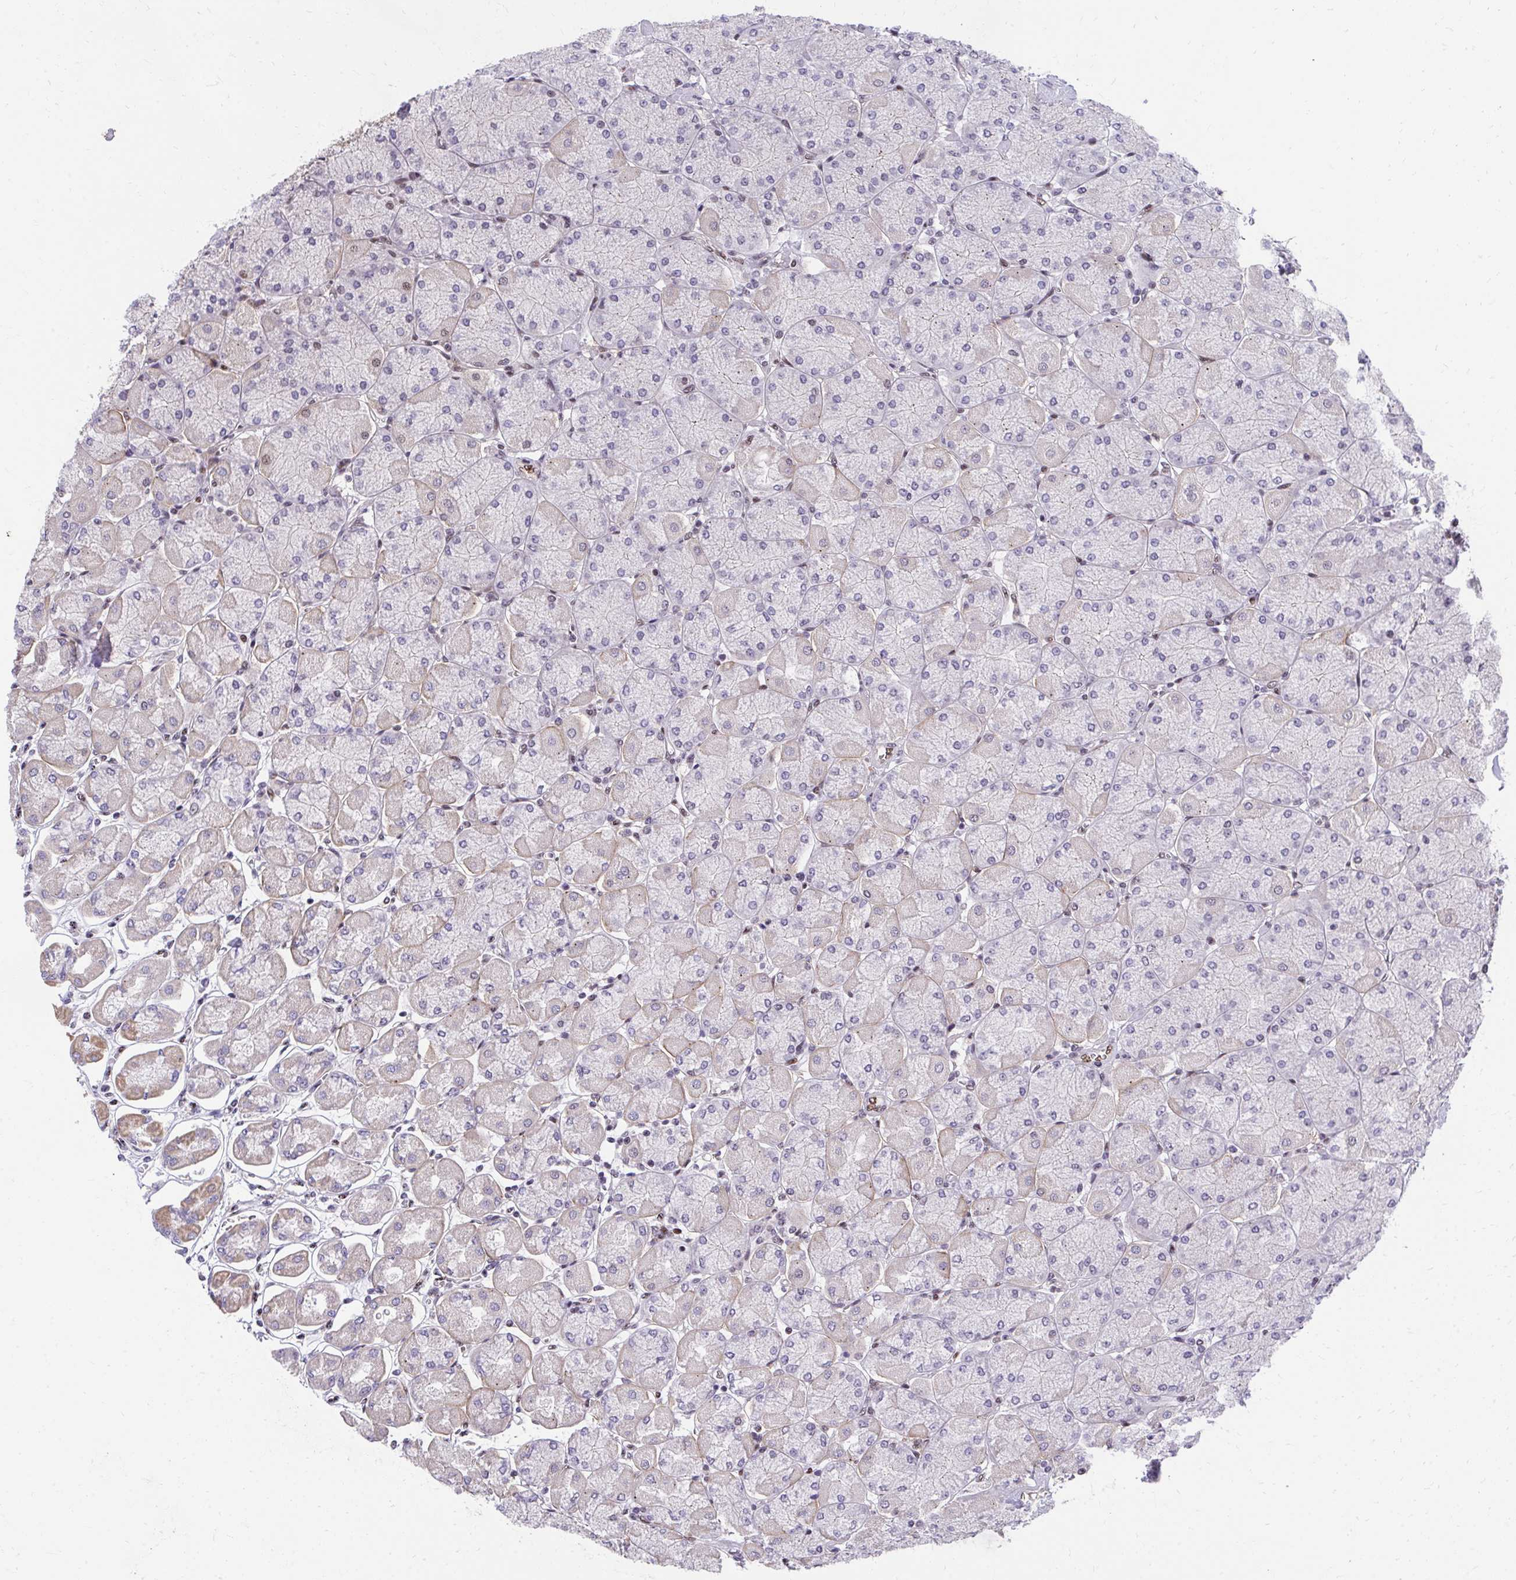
{"staining": {"intensity": "moderate", "quantity": "25%-75%", "location": "cytoplasmic/membranous,nuclear"}, "tissue": "stomach", "cell_type": "Glandular cells", "image_type": "normal", "snomed": [{"axis": "morphology", "description": "Normal tissue, NOS"}, {"axis": "topography", "description": "Stomach, upper"}], "caption": "The photomicrograph reveals immunohistochemical staining of benign stomach. There is moderate cytoplasmic/membranous,nuclear positivity is present in about 25%-75% of glandular cells. (DAB (3,3'-diaminobenzidine) = brown stain, brightfield microscopy at high magnification).", "gene": "HOXA4", "patient": {"sex": "female", "age": 56}}